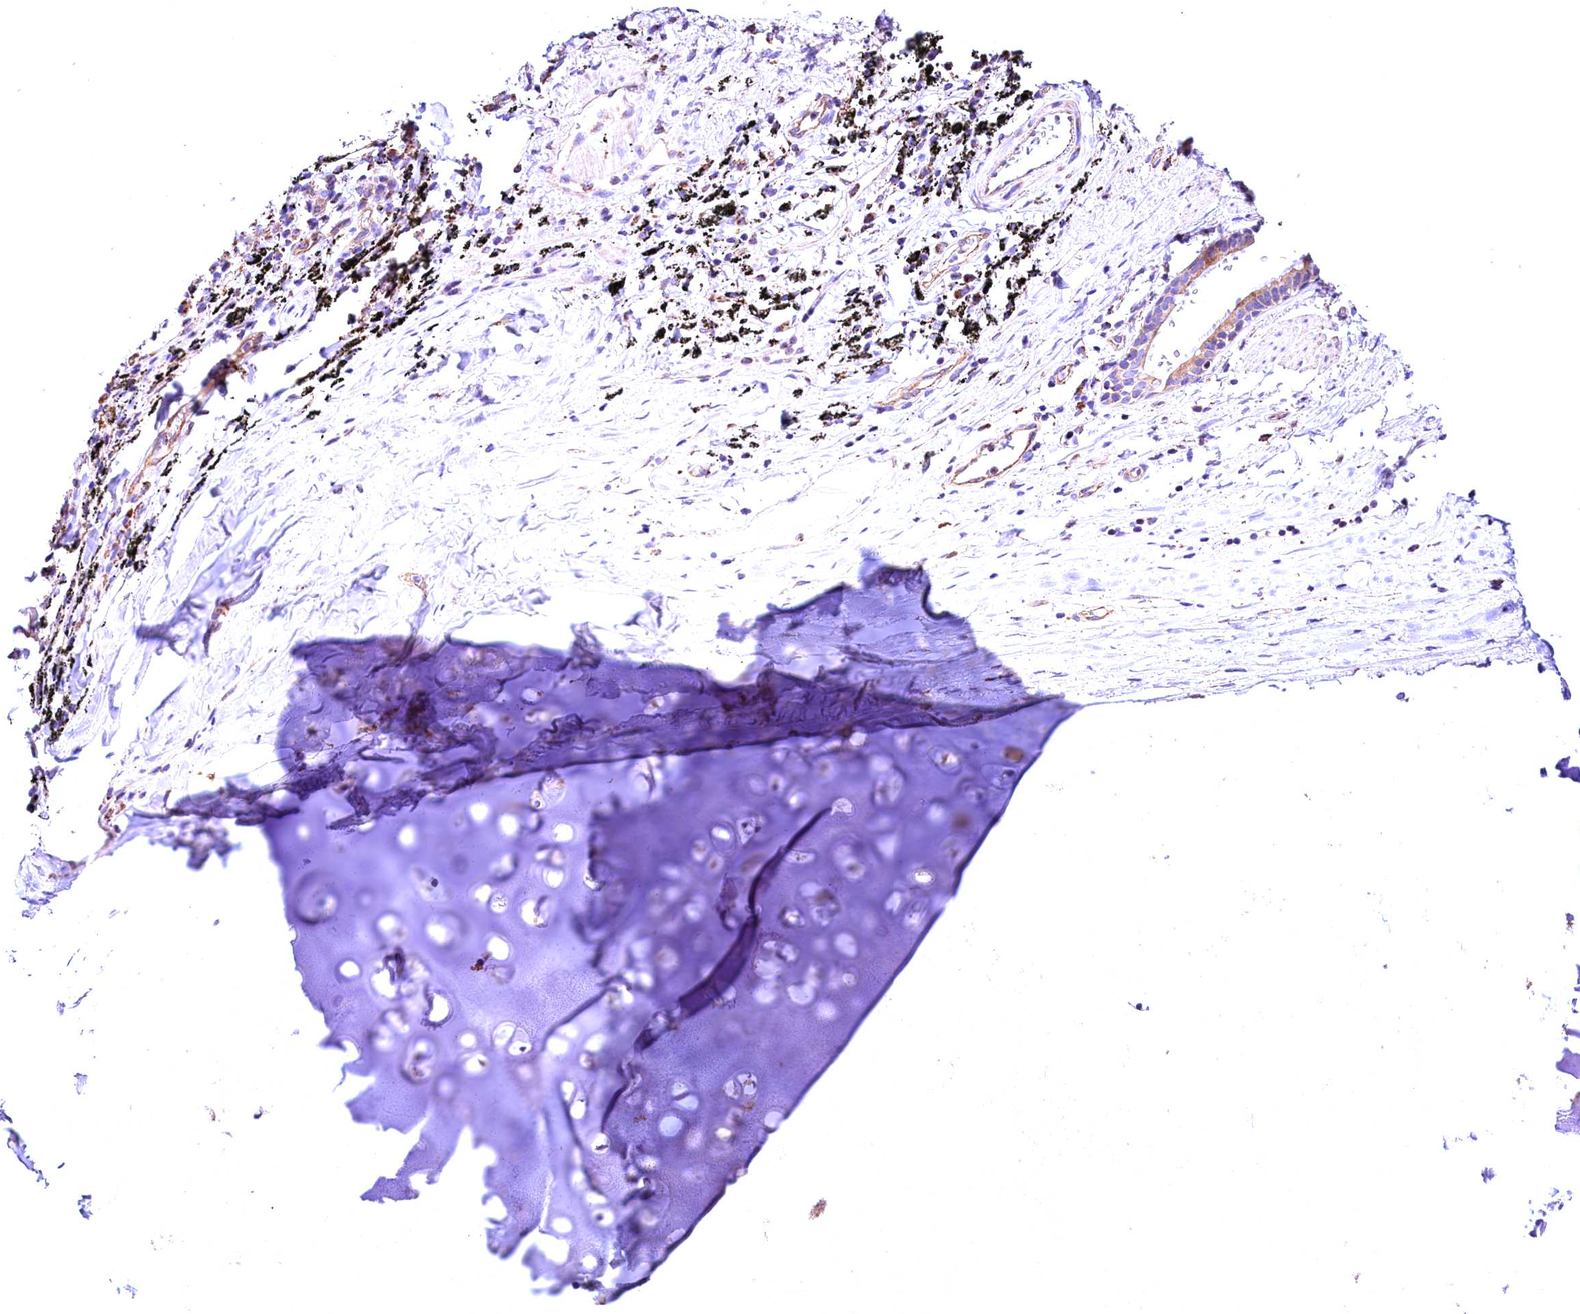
{"staining": {"intensity": "negative", "quantity": "none", "location": "none"}, "tissue": "adipose tissue", "cell_type": "Adipocytes", "image_type": "normal", "snomed": [{"axis": "morphology", "description": "Normal tissue, NOS"}, {"axis": "topography", "description": "Lymph node"}, {"axis": "topography", "description": "Bronchus"}], "caption": "Immunohistochemical staining of normal adipose tissue displays no significant expression in adipocytes. The staining was performed using DAB to visualize the protein expression in brown, while the nuclei were stained in blue with hematoxylin (Magnification: 20x).", "gene": "ACAA2", "patient": {"sex": "male", "age": 63}}